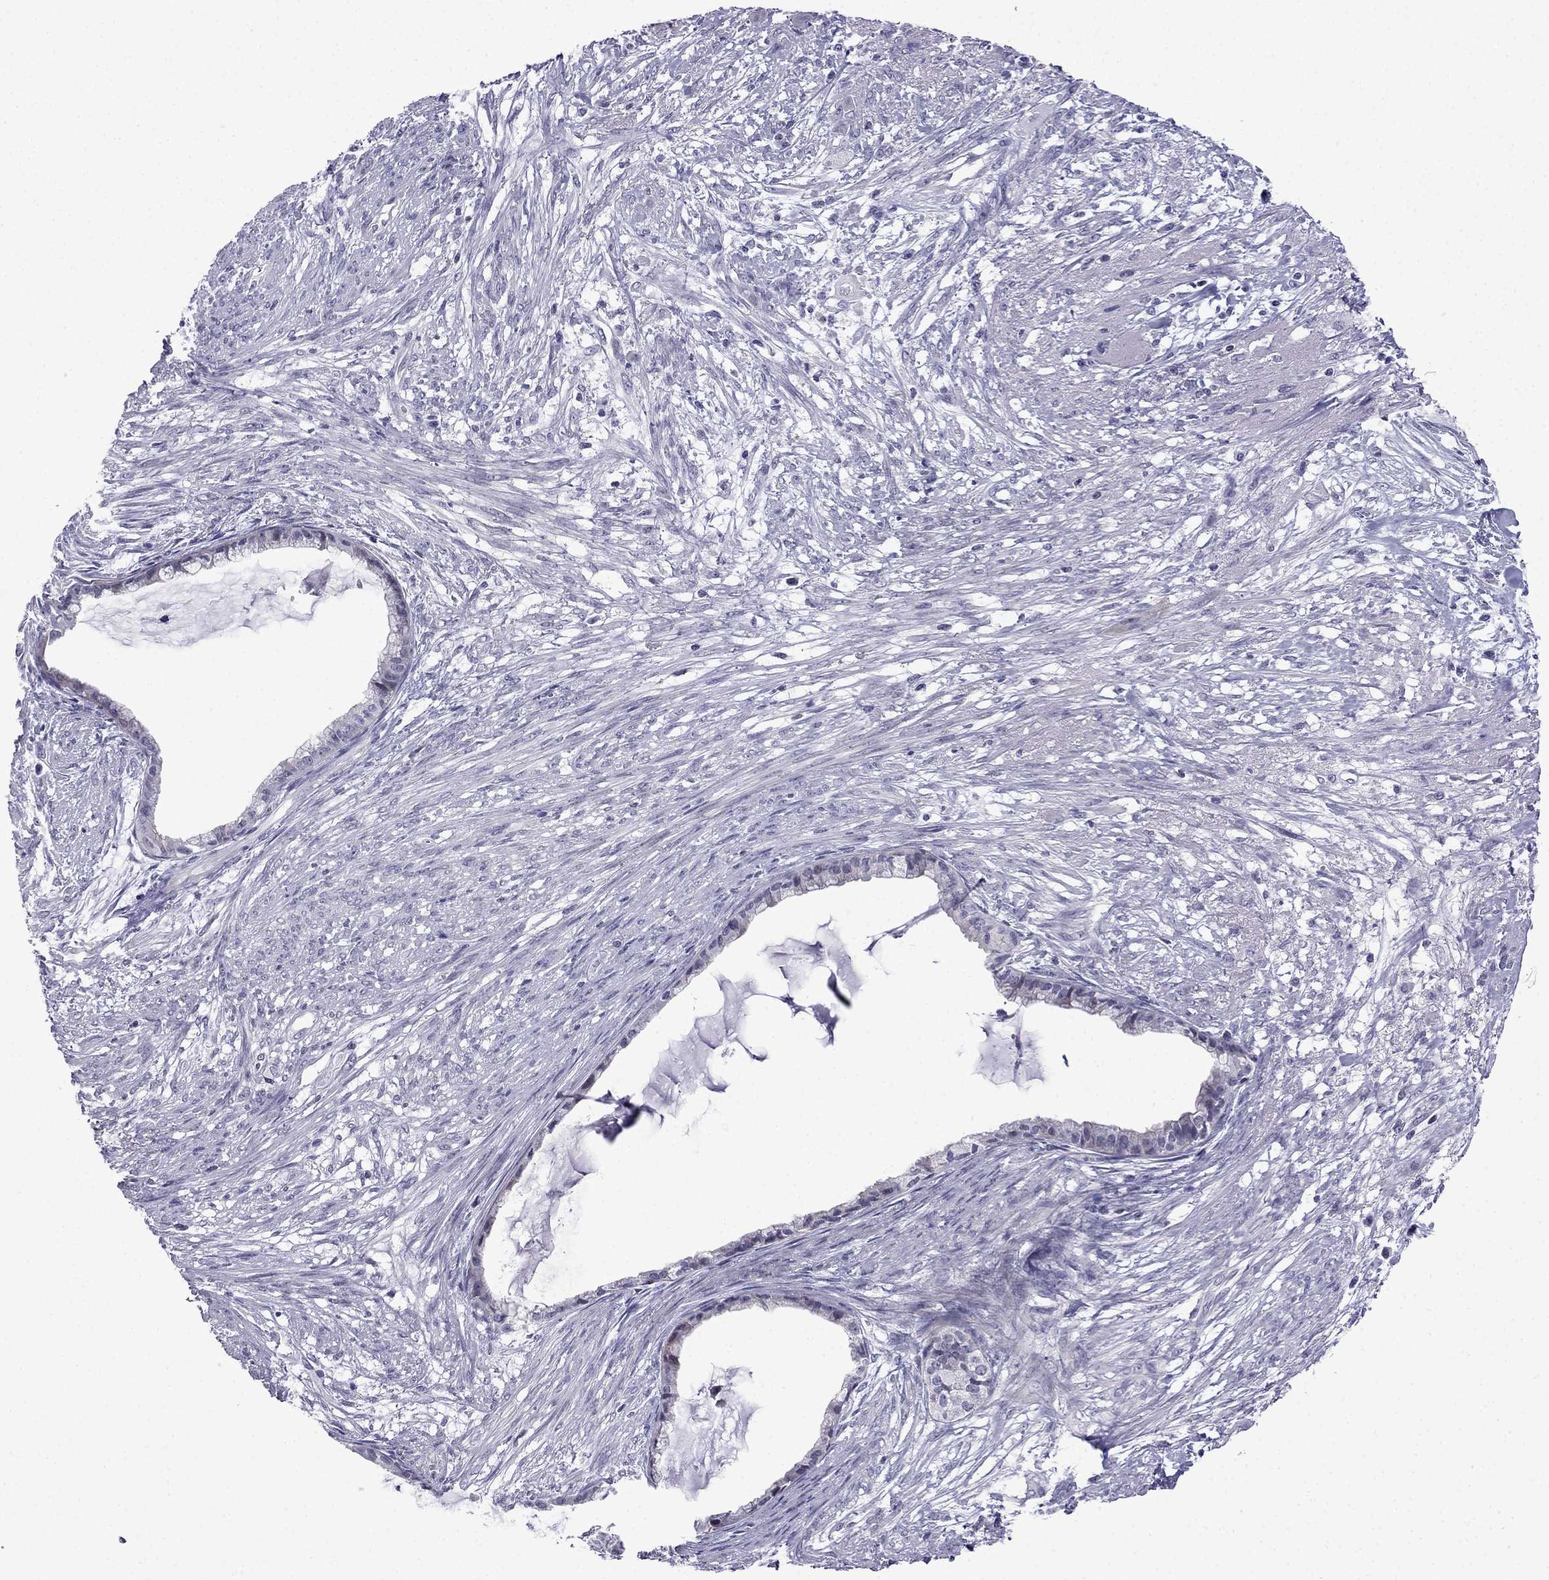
{"staining": {"intensity": "negative", "quantity": "none", "location": "none"}, "tissue": "endometrial cancer", "cell_type": "Tumor cells", "image_type": "cancer", "snomed": [{"axis": "morphology", "description": "Adenocarcinoma, NOS"}, {"axis": "topography", "description": "Endometrium"}], "caption": "Human endometrial adenocarcinoma stained for a protein using immunohistochemistry (IHC) shows no staining in tumor cells.", "gene": "POM121L12", "patient": {"sex": "female", "age": 86}}